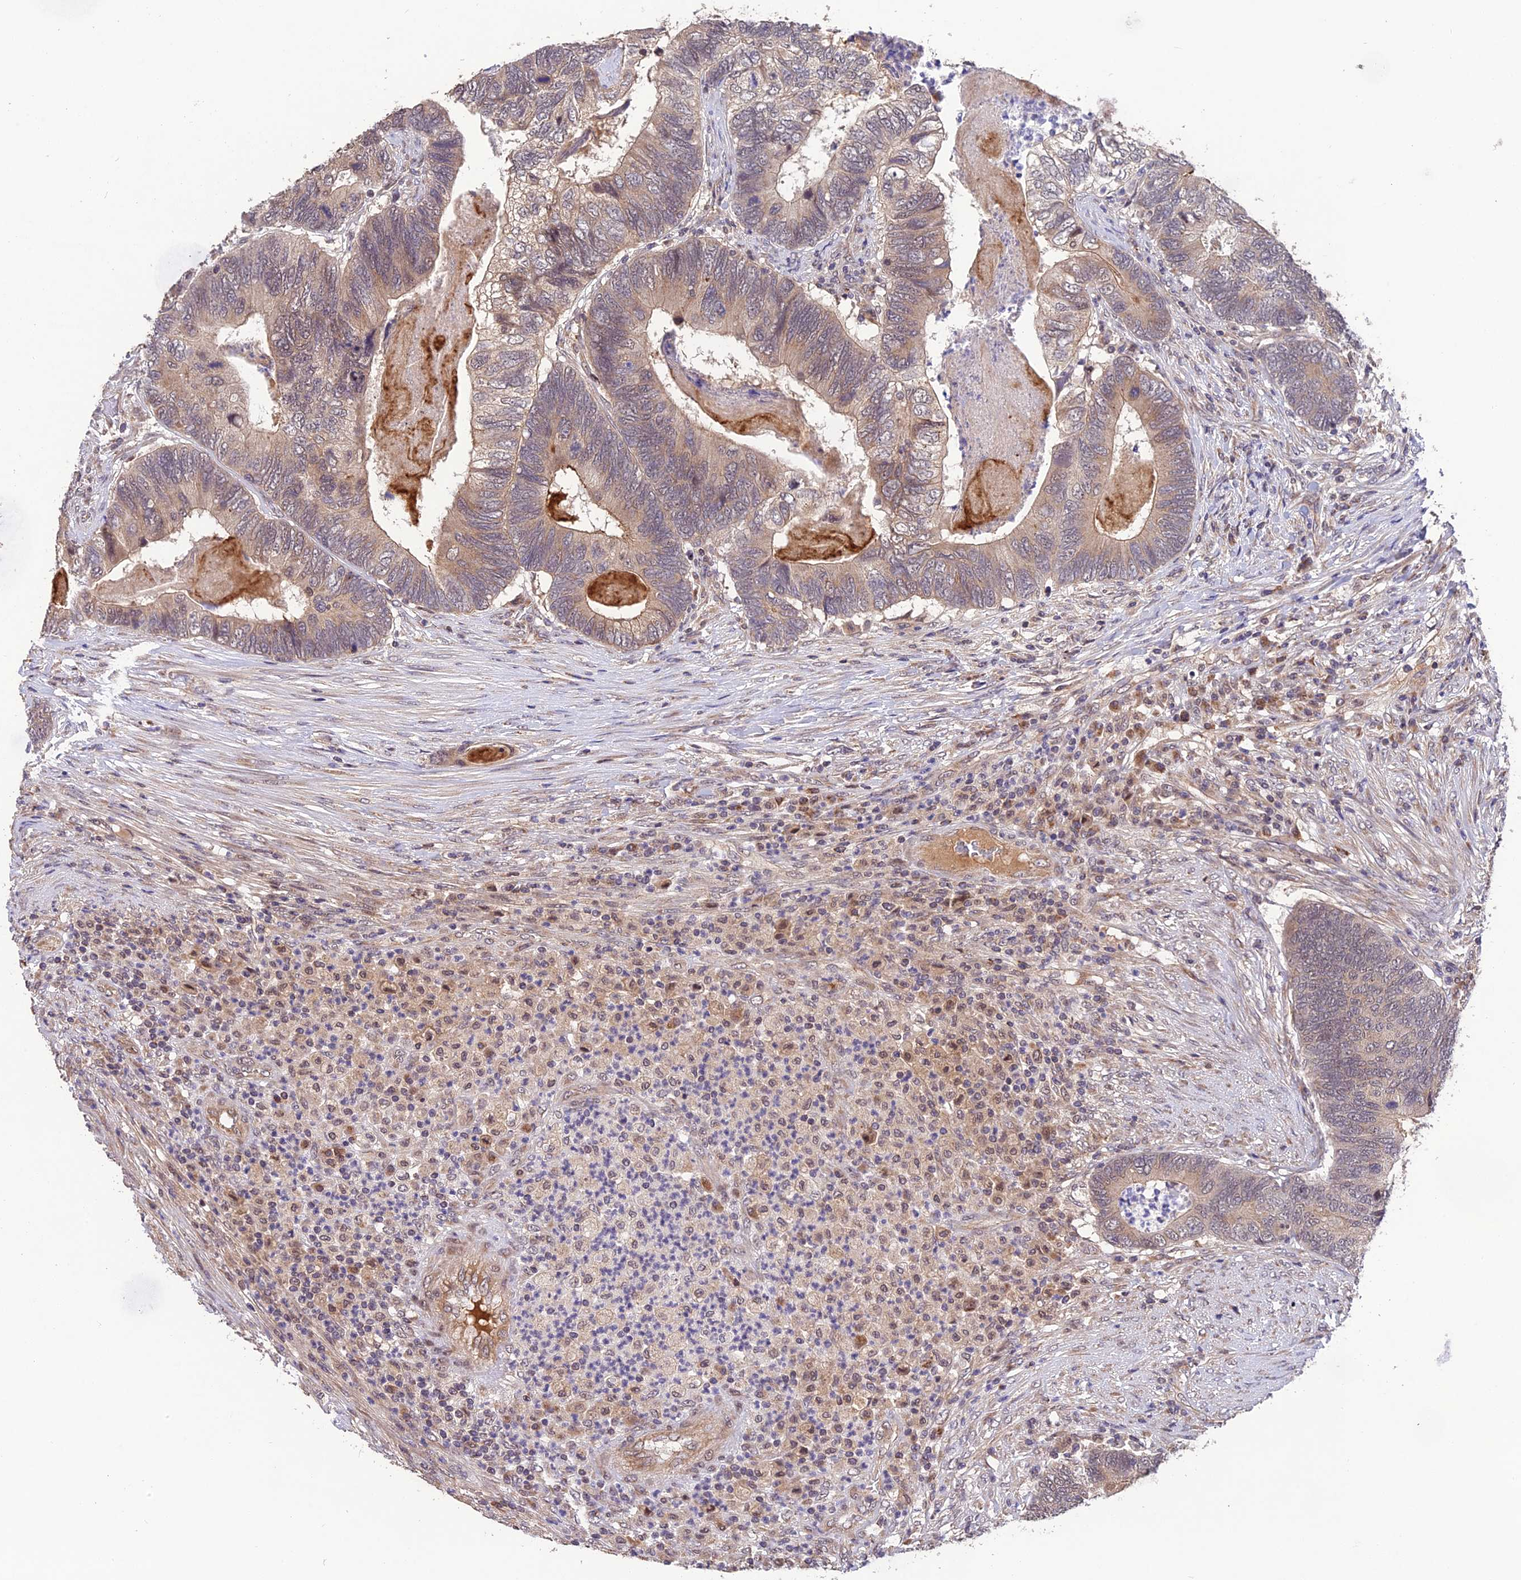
{"staining": {"intensity": "moderate", "quantity": "<25%", "location": "cytoplasmic/membranous,nuclear"}, "tissue": "colorectal cancer", "cell_type": "Tumor cells", "image_type": "cancer", "snomed": [{"axis": "morphology", "description": "Adenocarcinoma, NOS"}, {"axis": "topography", "description": "Colon"}], "caption": "Immunohistochemistry staining of colorectal cancer (adenocarcinoma), which shows low levels of moderate cytoplasmic/membranous and nuclear staining in approximately <25% of tumor cells indicating moderate cytoplasmic/membranous and nuclear protein positivity. The staining was performed using DAB (brown) for protein detection and nuclei were counterstained in hematoxylin (blue).", "gene": "MNS1", "patient": {"sex": "female", "age": 67}}